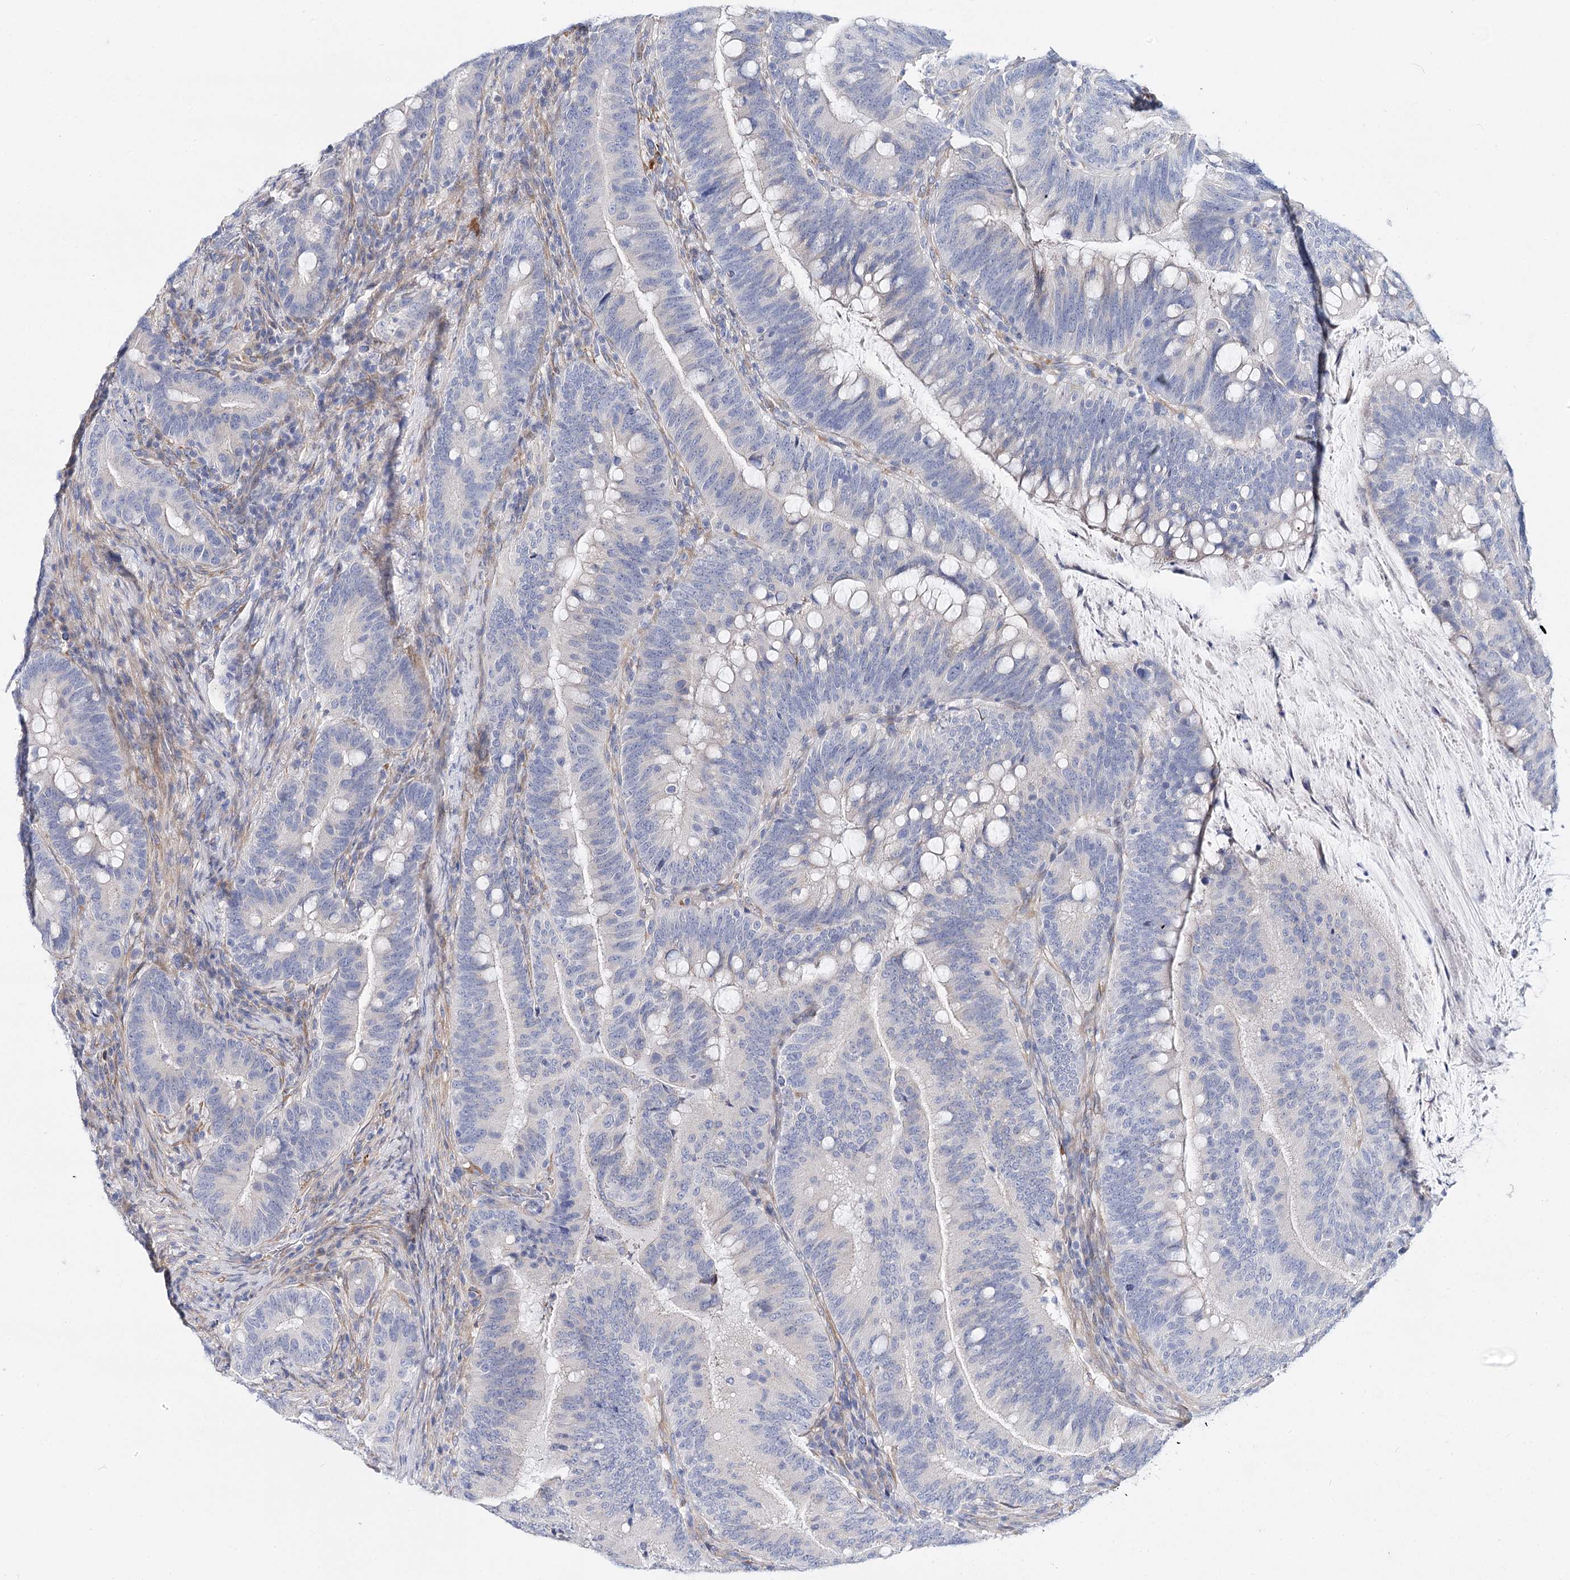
{"staining": {"intensity": "negative", "quantity": "none", "location": "none"}, "tissue": "colorectal cancer", "cell_type": "Tumor cells", "image_type": "cancer", "snomed": [{"axis": "morphology", "description": "Adenocarcinoma, NOS"}, {"axis": "topography", "description": "Colon"}], "caption": "DAB (3,3'-diaminobenzidine) immunohistochemical staining of human colorectal cancer demonstrates no significant staining in tumor cells. (DAB (3,3'-diaminobenzidine) immunohistochemistry, high magnification).", "gene": "TEX12", "patient": {"sex": "female", "age": 66}}